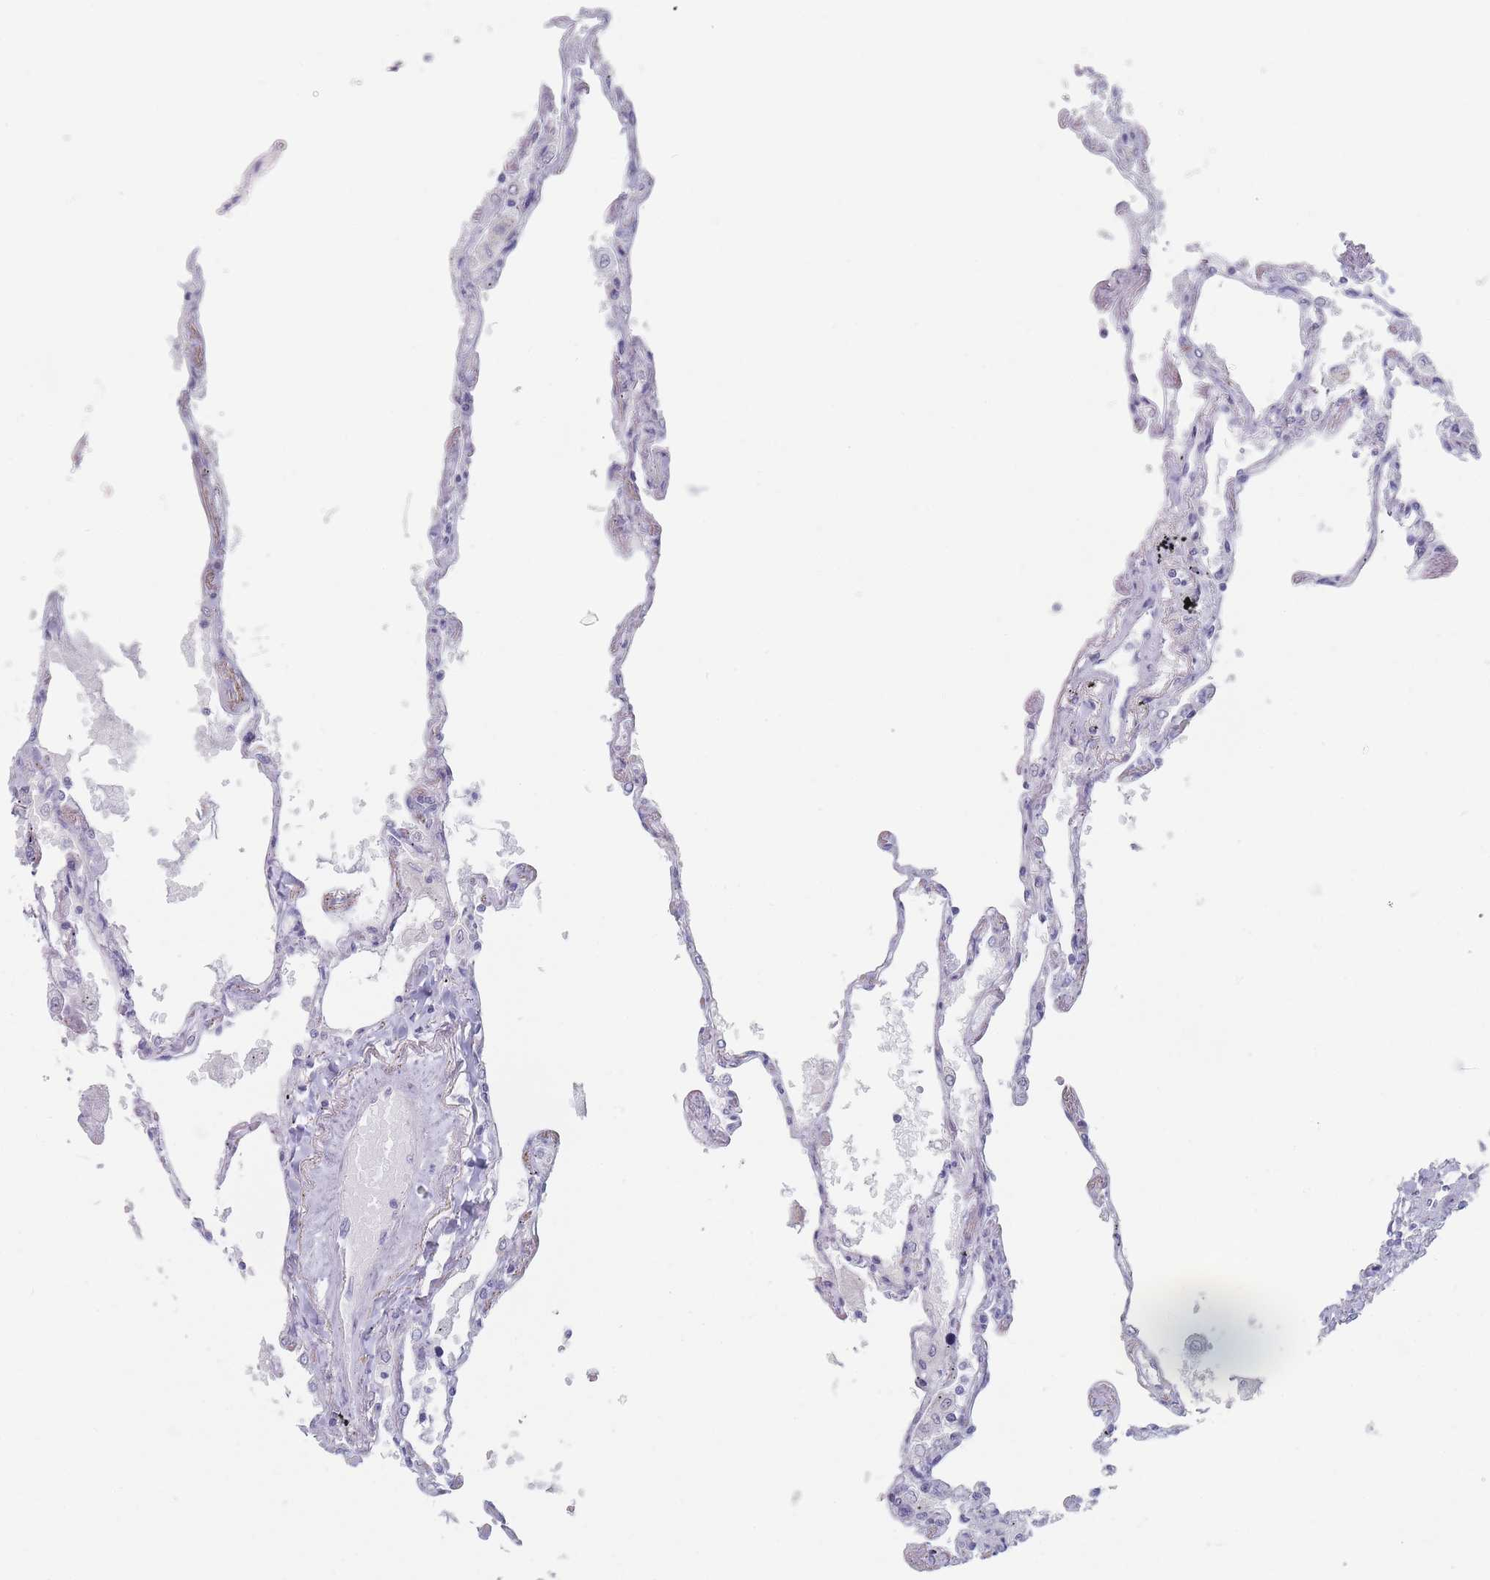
{"staining": {"intensity": "negative", "quantity": "none", "location": "none"}, "tissue": "lung", "cell_type": "Alveolar cells", "image_type": "normal", "snomed": [{"axis": "morphology", "description": "Normal tissue, NOS"}, {"axis": "topography", "description": "Lung"}], "caption": "DAB immunohistochemical staining of normal lung shows no significant staining in alveolar cells.", "gene": "RNF8", "patient": {"sex": "female", "age": 67}}